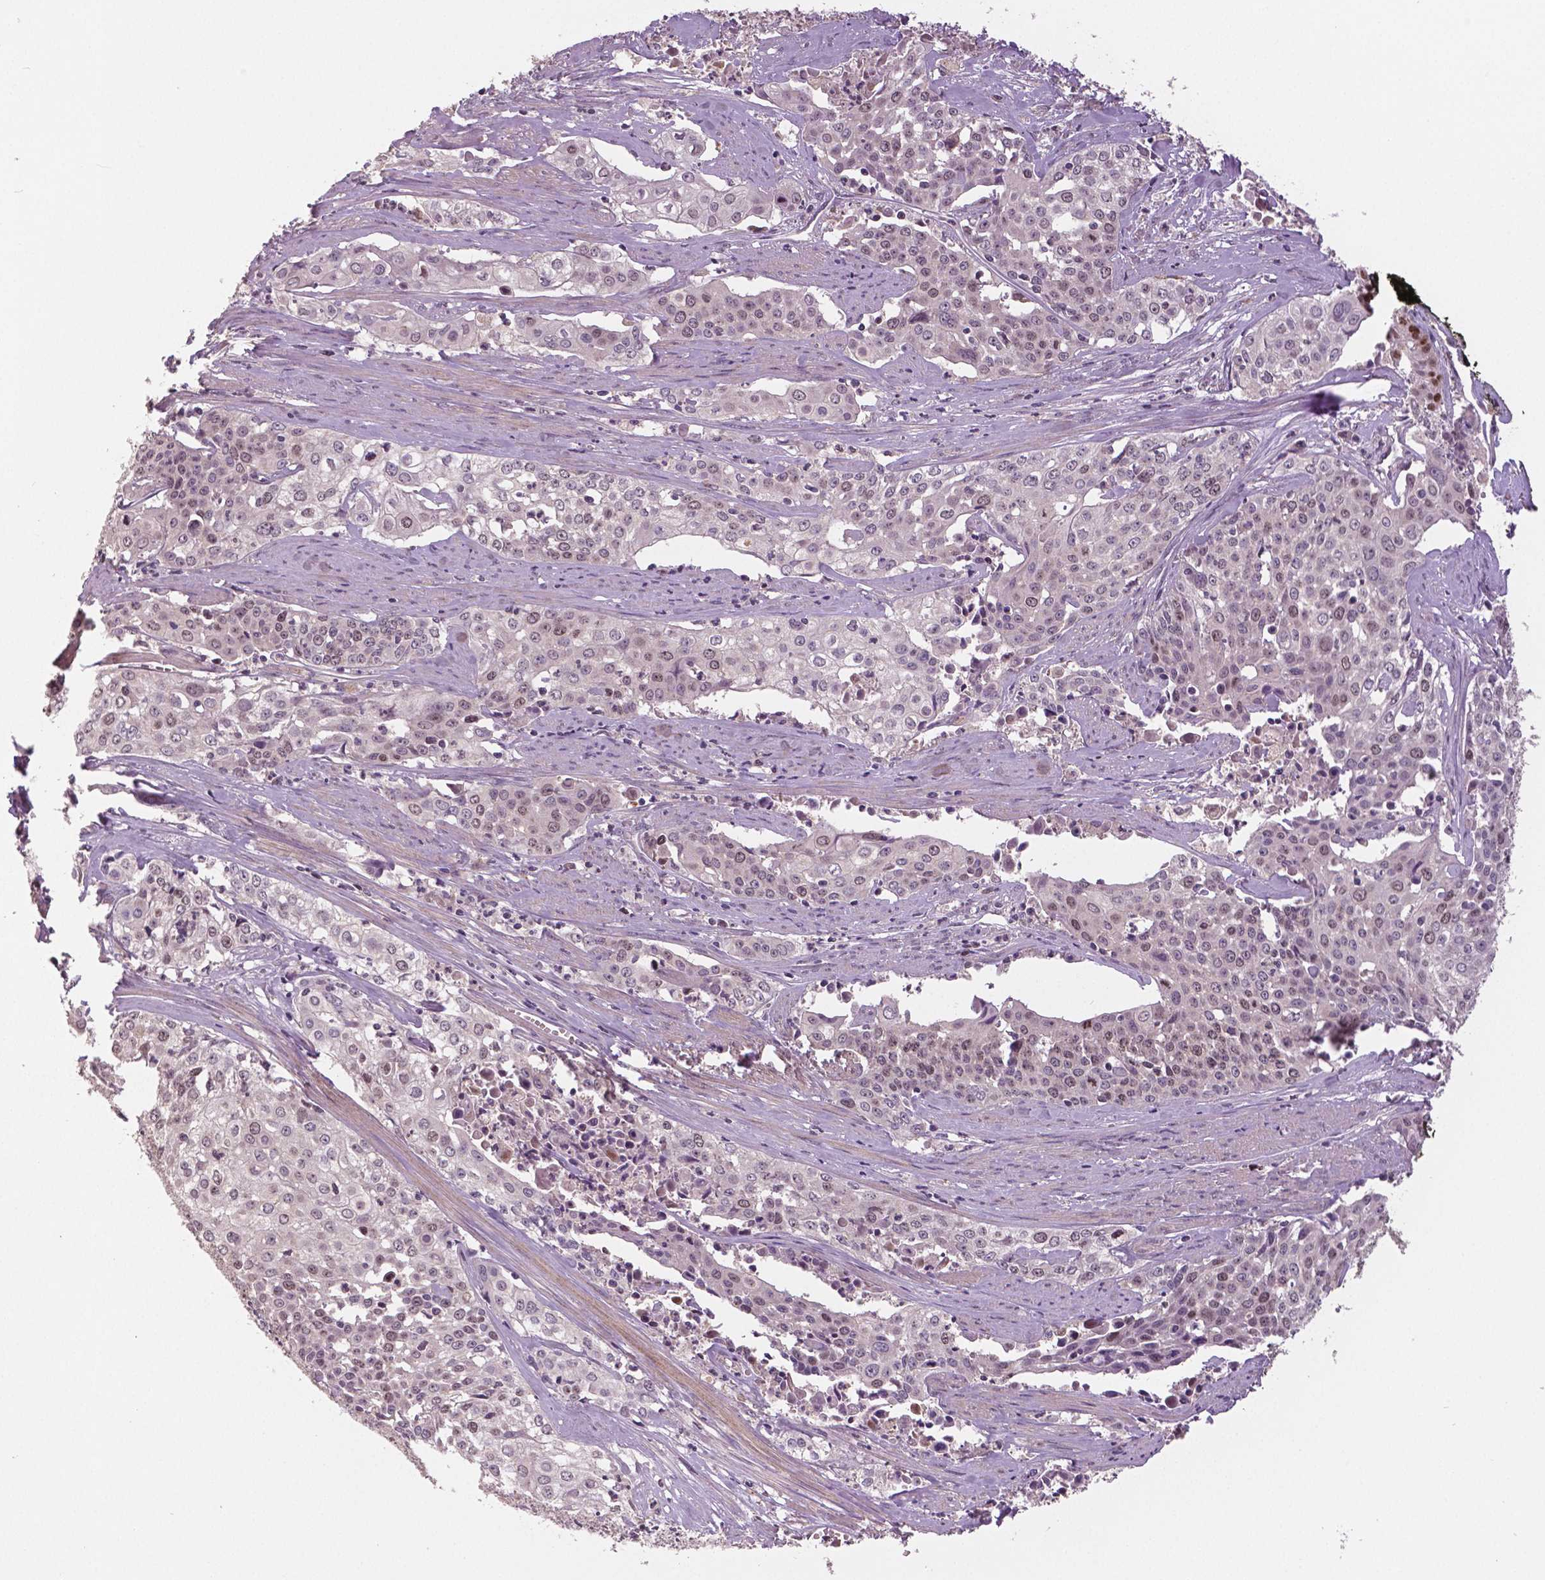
{"staining": {"intensity": "weak", "quantity": "<25%", "location": "nuclear"}, "tissue": "cervical cancer", "cell_type": "Tumor cells", "image_type": "cancer", "snomed": [{"axis": "morphology", "description": "Squamous cell carcinoma, NOS"}, {"axis": "topography", "description": "Cervix"}], "caption": "Immunohistochemistry (IHC) histopathology image of human cervical squamous cell carcinoma stained for a protein (brown), which displays no staining in tumor cells. Brightfield microscopy of IHC stained with DAB (3,3'-diaminobenzidine) (brown) and hematoxylin (blue), captured at high magnification.", "gene": "MKI67", "patient": {"sex": "female", "age": 39}}